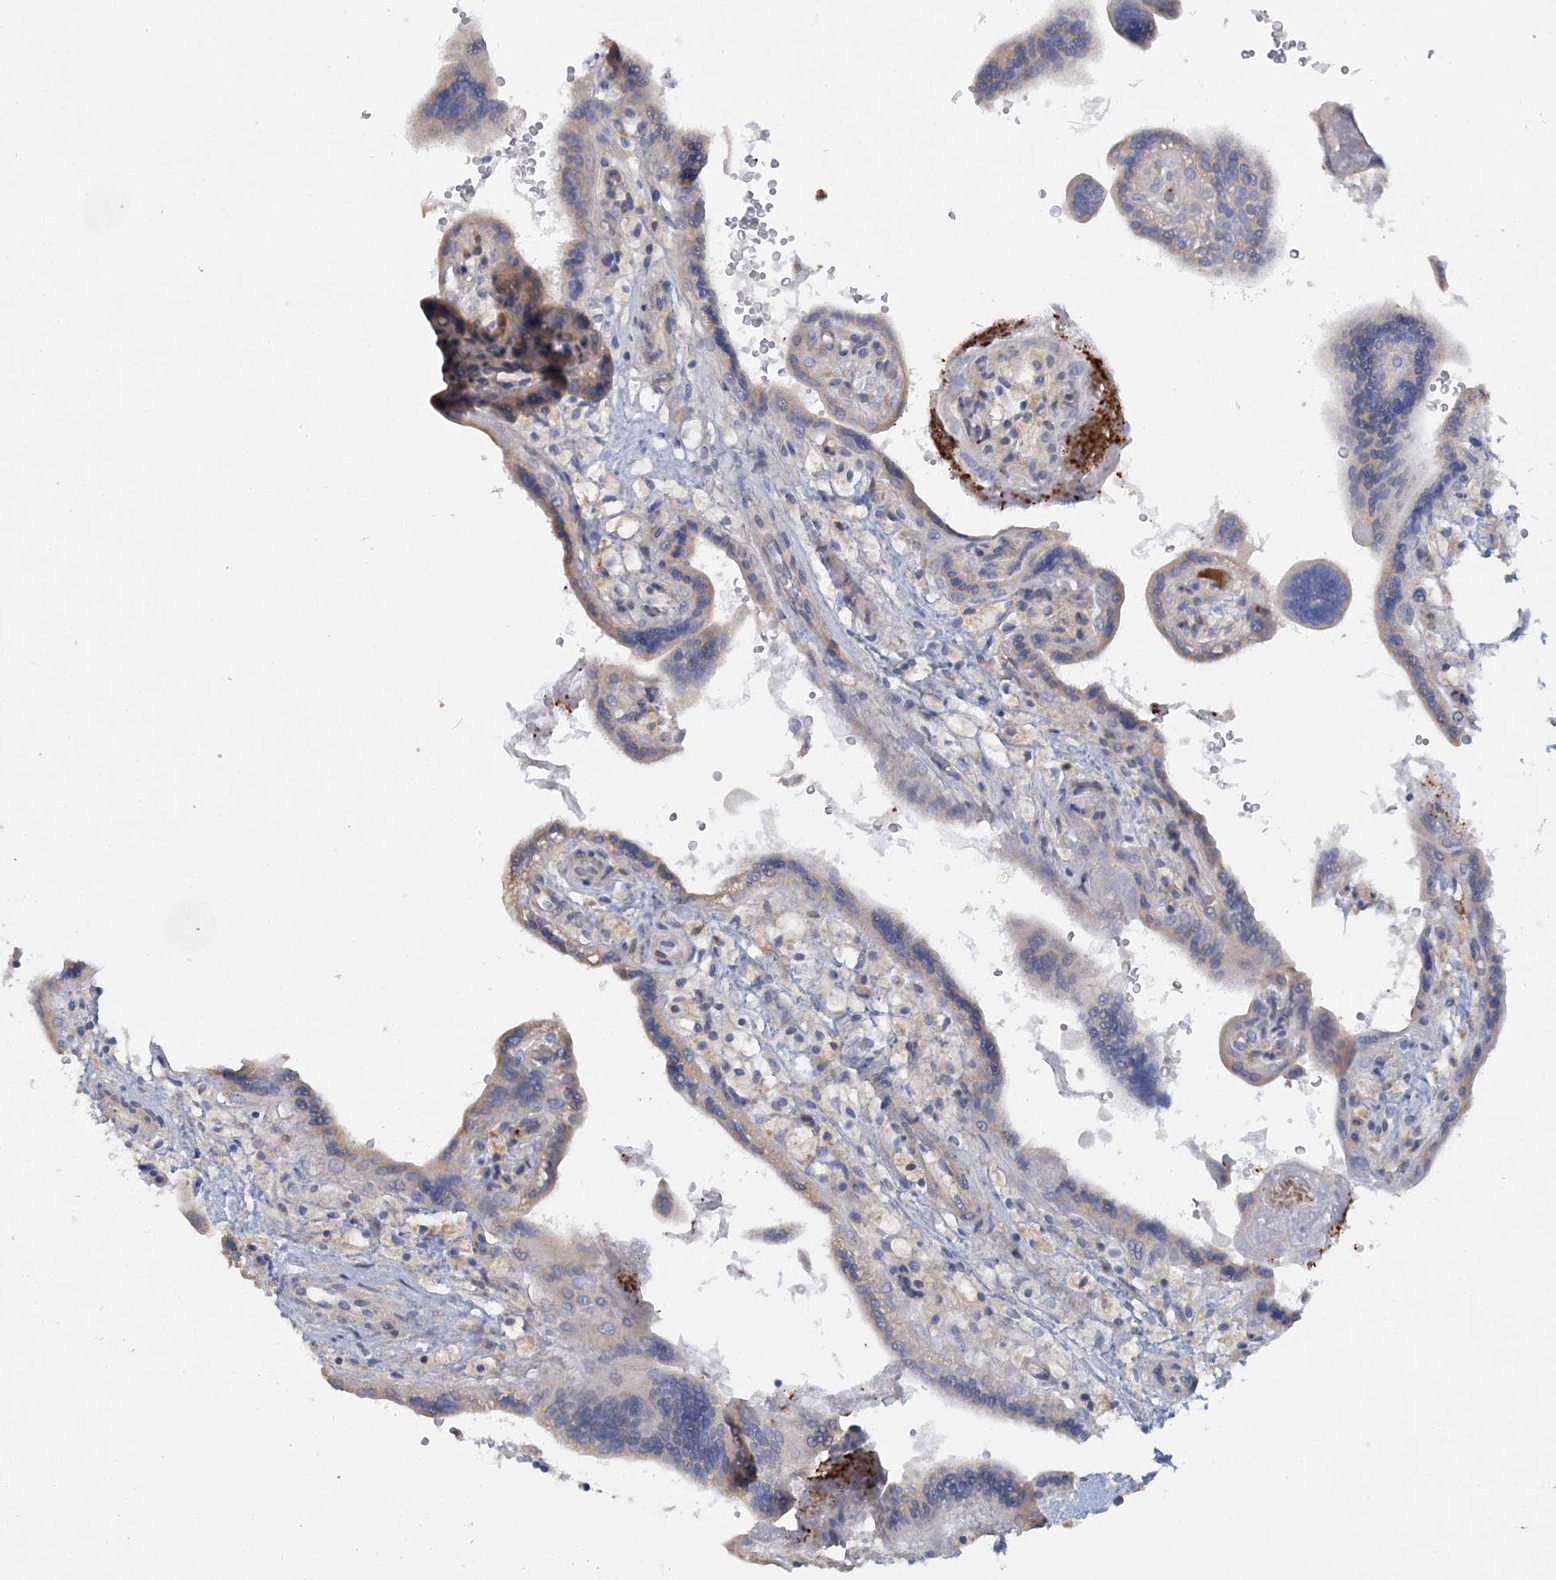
{"staining": {"intensity": "negative", "quantity": "none", "location": "none"}, "tissue": "placenta", "cell_type": "Trophoblastic cells", "image_type": "normal", "snomed": [{"axis": "morphology", "description": "Normal tissue, NOS"}, {"axis": "topography", "description": "Placenta"}], "caption": "IHC of normal human placenta displays no staining in trophoblastic cells.", "gene": "CUEDC2", "patient": {"sex": "female", "age": 37}}